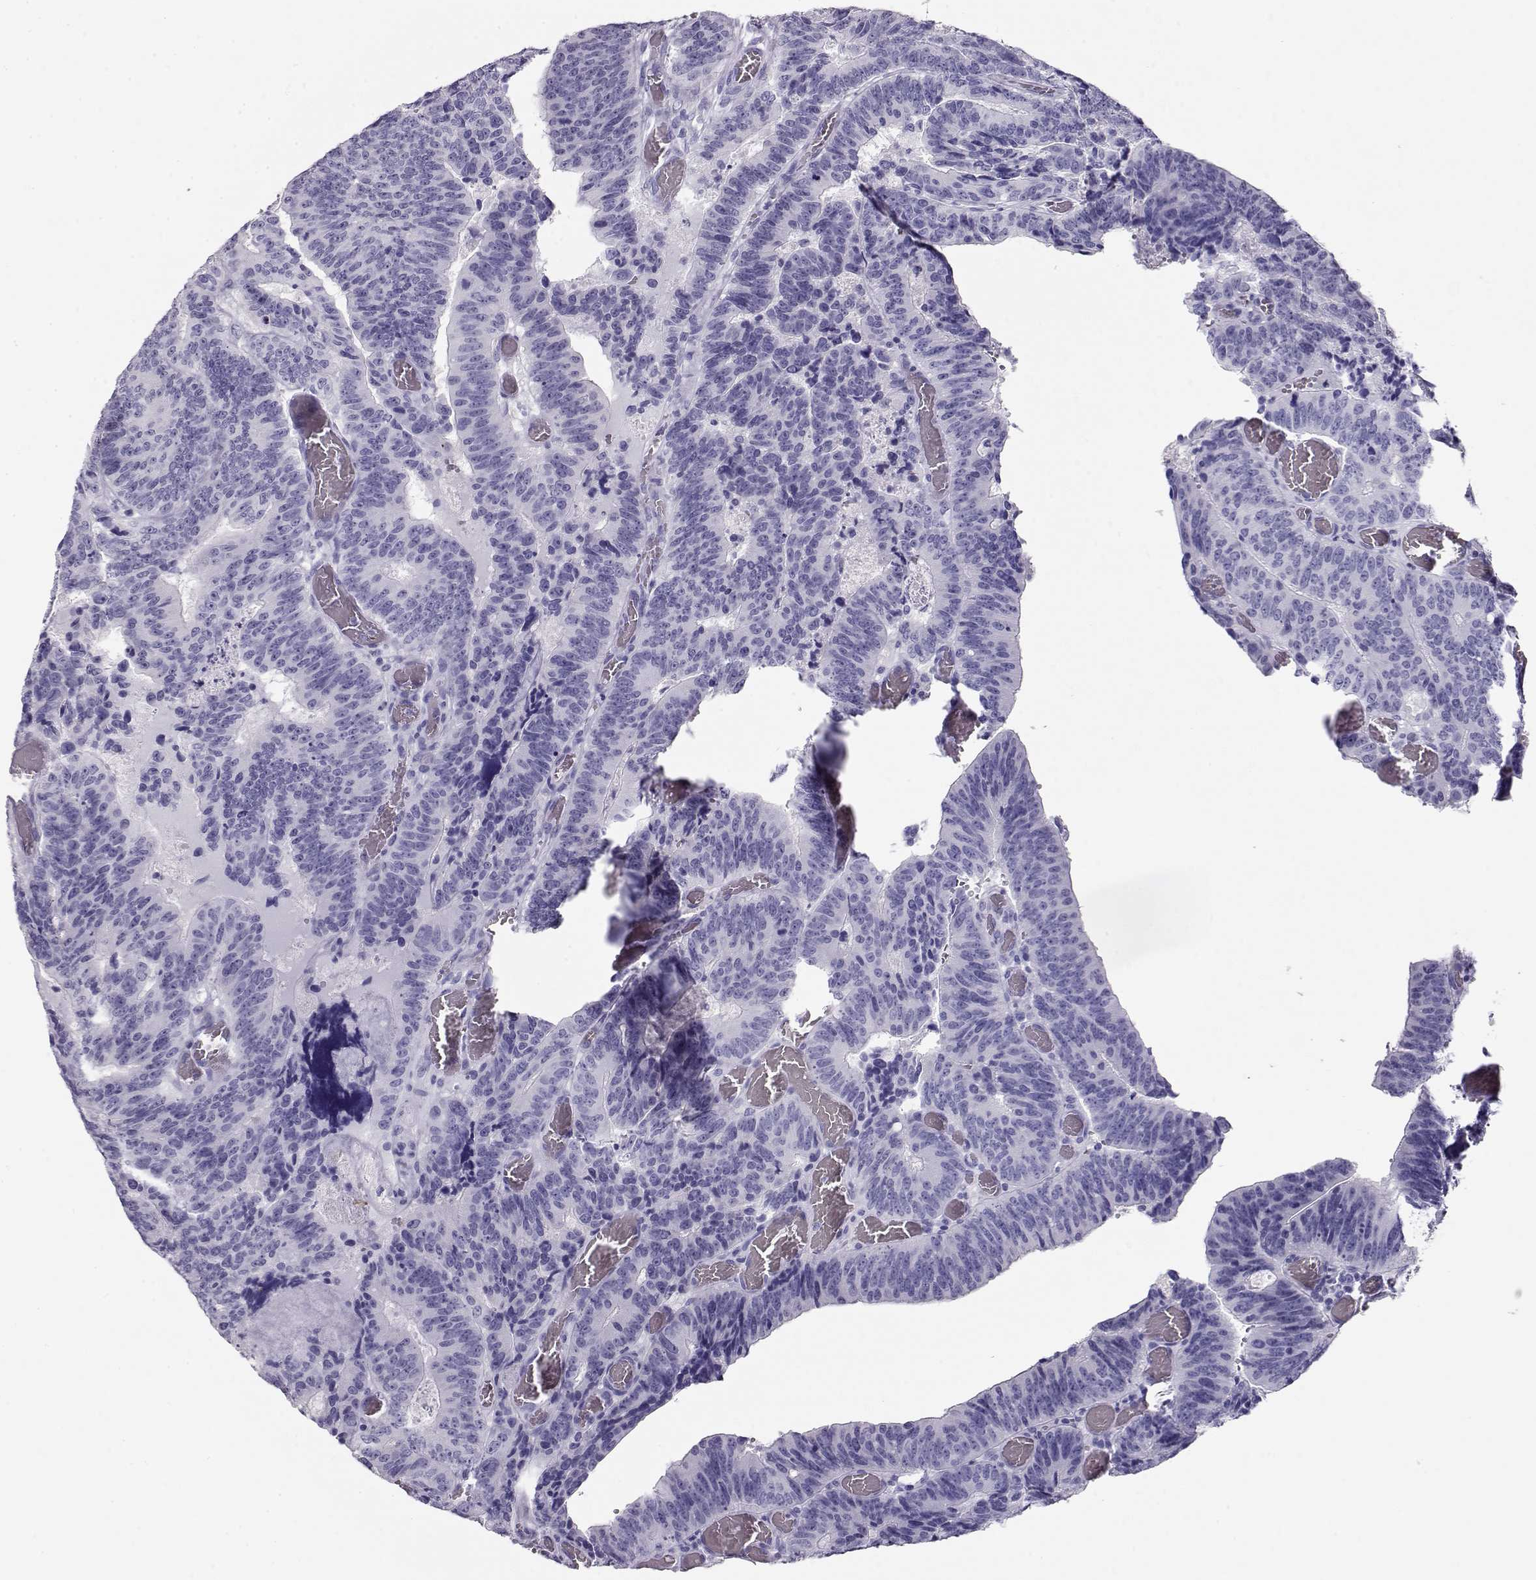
{"staining": {"intensity": "negative", "quantity": "none", "location": "none"}, "tissue": "colorectal cancer", "cell_type": "Tumor cells", "image_type": "cancer", "snomed": [{"axis": "morphology", "description": "Adenocarcinoma, NOS"}, {"axis": "topography", "description": "Colon"}], "caption": "Tumor cells show no significant protein expression in colorectal adenocarcinoma.", "gene": "CRX", "patient": {"sex": "female", "age": 82}}